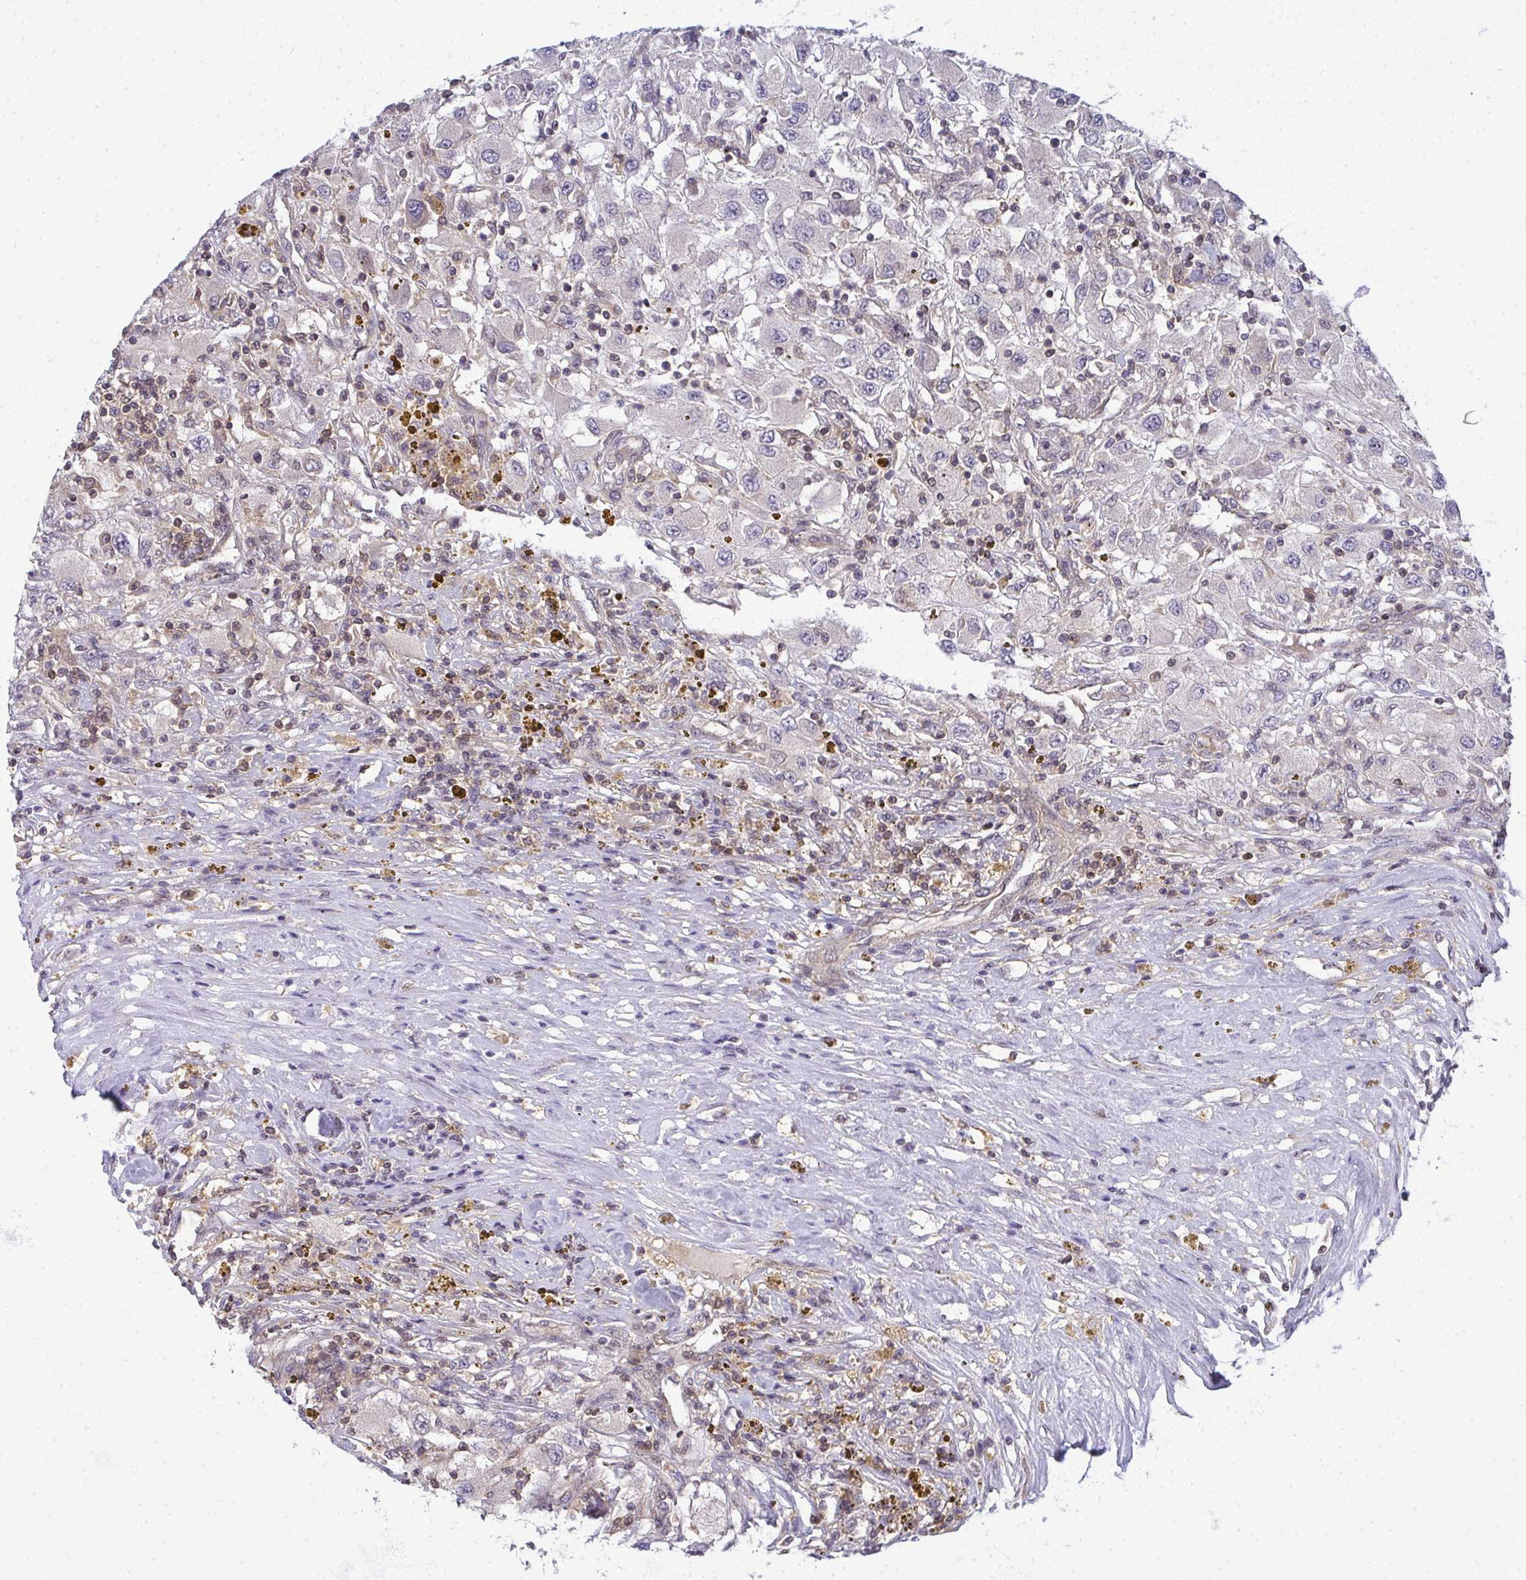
{"staining": {"intensity": "weak", "quantity": "25%-75%", "location": "cytoplasmic/membranous"}, "tissue": "renal cancer", "cell_type": "Tumor cells", "image_type": "cancer", "snomed": [{"axis": "morphology", "description": "Adenocarcinoma, NOS"}, {"axis": "topography", "description": "Kidney"}], "caption": "Immunohistochemical staining of renal cancer demonstrates weak cytoplasmic/membranous protein expression in approximately 25%-75% of tumor cells.", "gene": "HDHD2", "patient": {"sex": "female", "age": 67}}